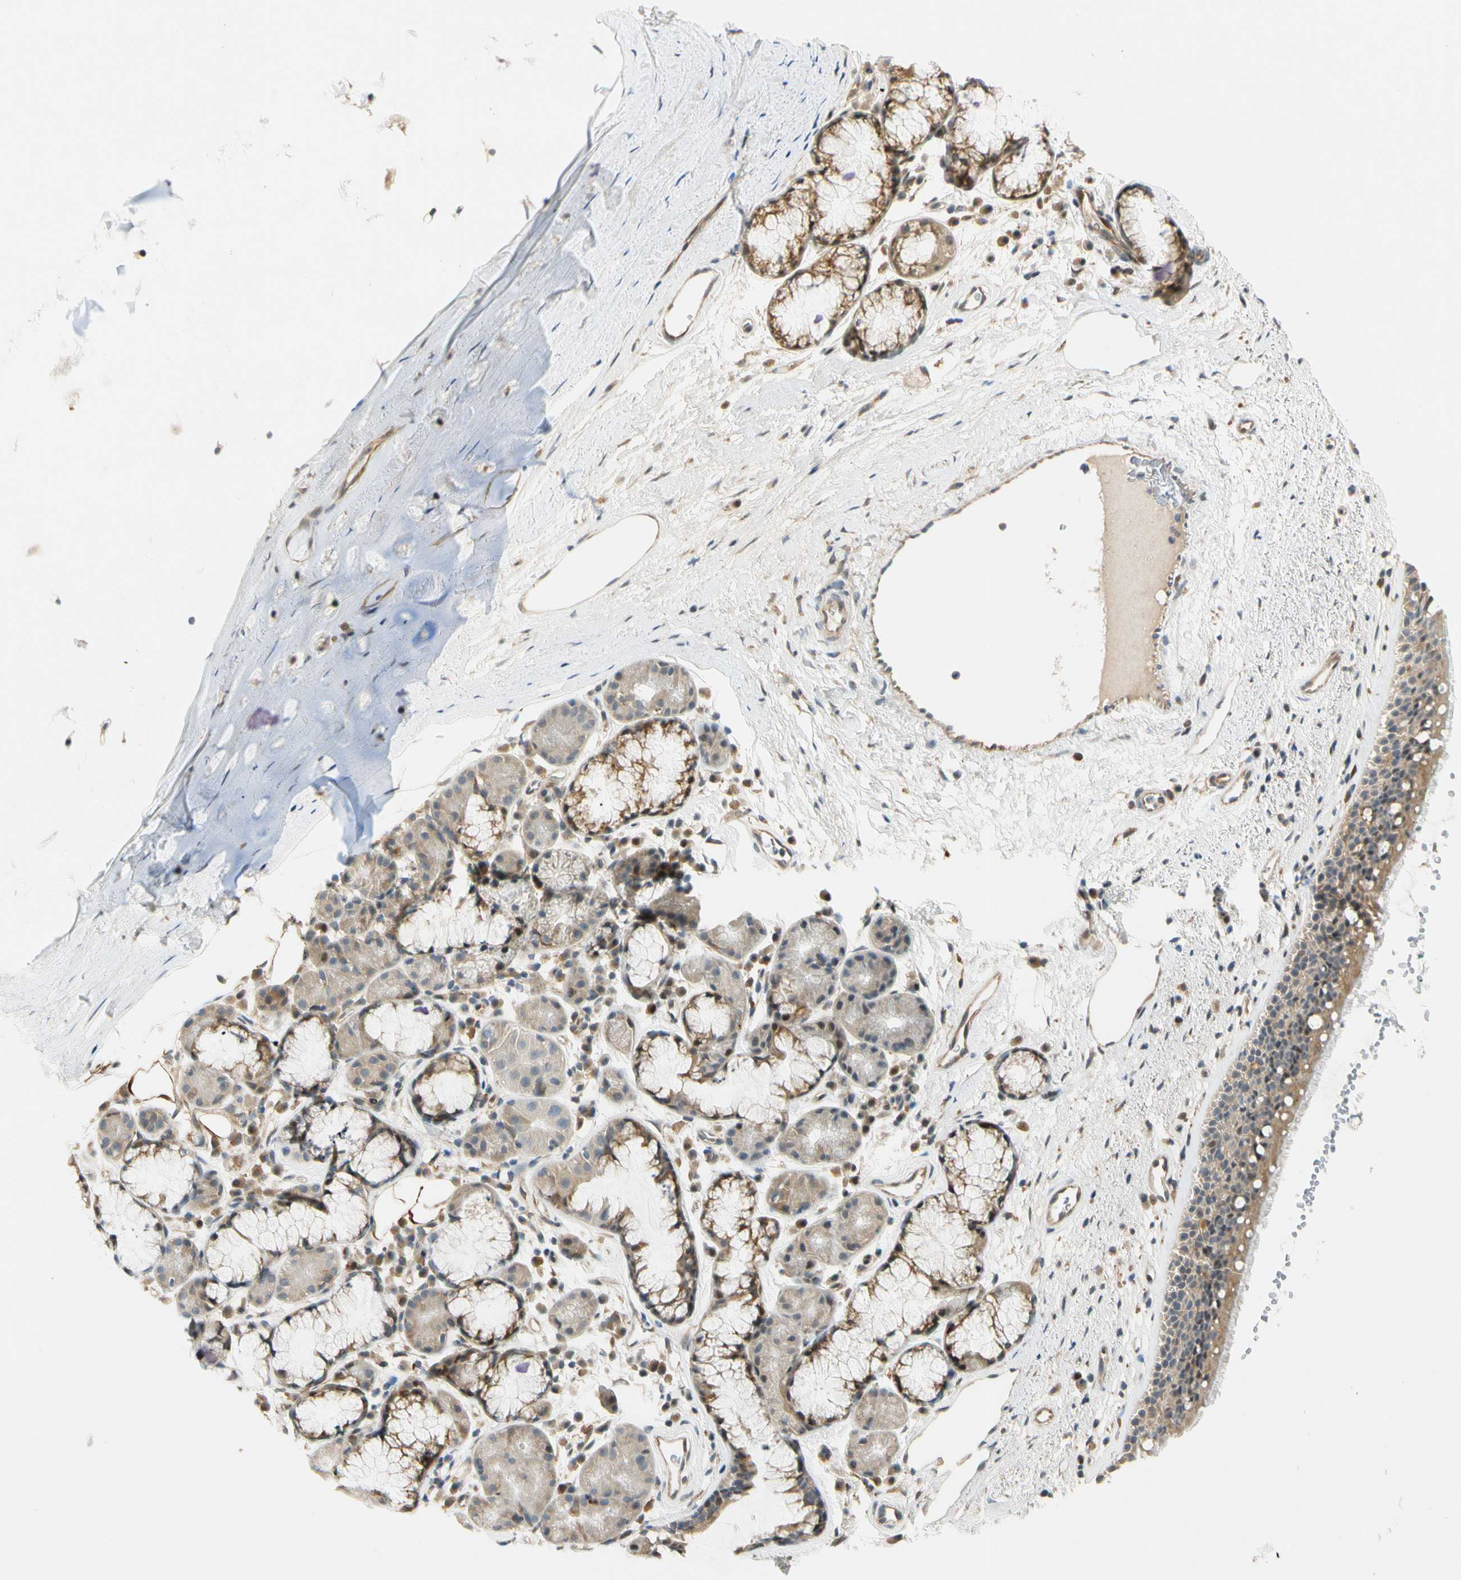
{"staining": {"intensity": "weak", "quantity": ">75%", "location": "cytoplasmic/membranous,nuclear"}, "tissue": "bronchus", "cell_type": "Respiratory epithelial cells", "image_type": "normal", "snomed": [{"axis": "morphology", "description": "Normal tissue, NOS"}, {"axis": "topography", "description": "Bronchus"}], "caption": "This photomicrograph reveals IHC staining of normal bronchus, with low weak cytoplasmic/membranous,nuclear staining in approximately >75% of respiratory epithelial cells.", "gene": "GATD1", "patient": {"sex": "female", "age": 54}}